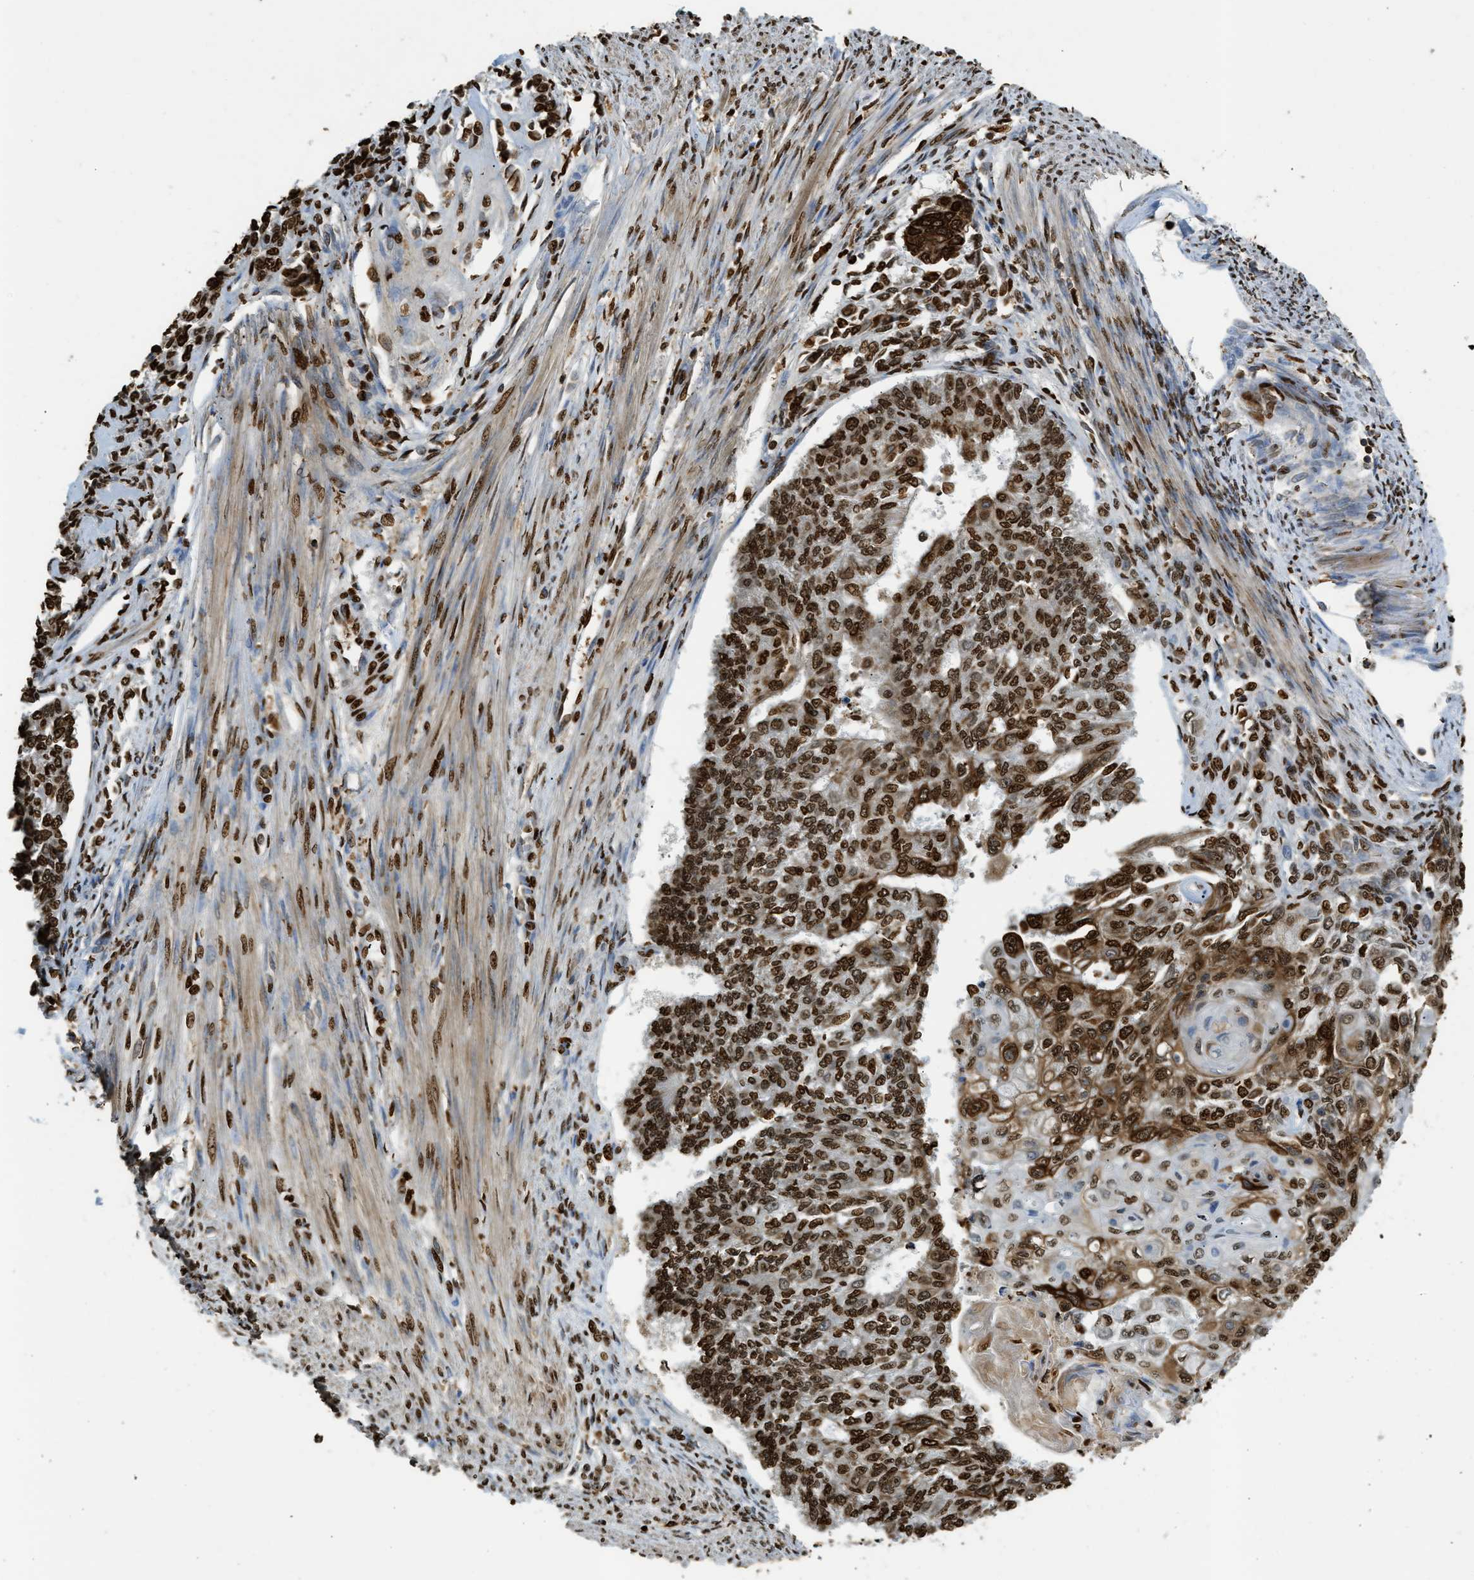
{"staining": {"intensity": "strong", "quantity": ">75%", "location": "nuclear"}, "tissue": "endometrial cancer", "cell_type": "Tumor cells", "image_type": "cancer", "snomed": [{"axis": "morphology", "description": "Adenocarcinoma, NOS"}, {"axis": "topography", "description": "Endometrium"}], "caption": "There is high levels of strong nuclear positivity in tumor cells of endometrial cancer (adenocarcinoma), as demonstrated by immunohistochemical staining (brown color).", "gene": "NR5A2", "patient": {"sex": "female", "age": 32}}